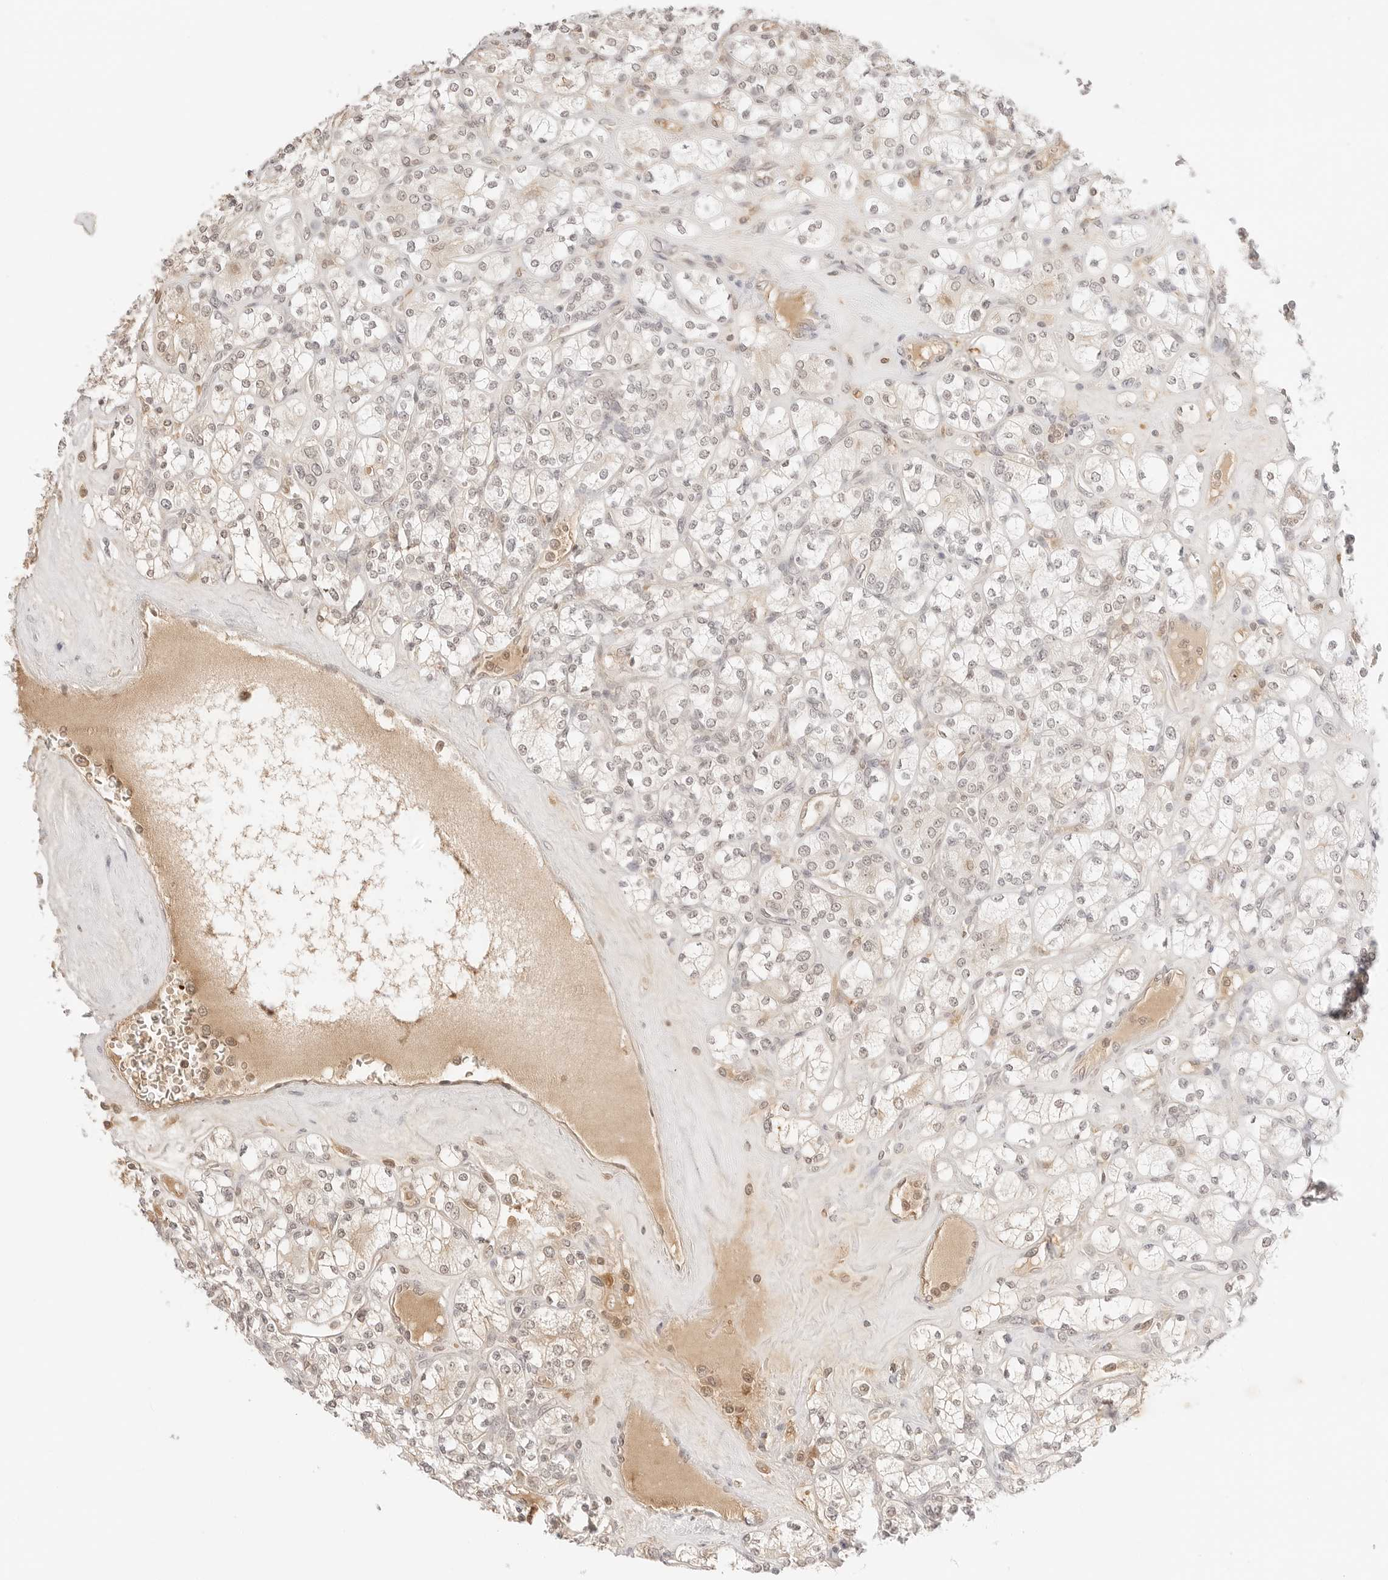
{"staining": {"intensity": "weak", "quantity": "<25%", "location": "cytoplasmic/membranous,nuclear"}, "tissue": "renal cancer", "cell_type": "Tumor cells", "image_type": "cancer", "snomed": [{"axis": "morphology", "description": "Adenocarcinoma, NOS"}, {"axis": "topography", "description": "Kidney"}], "caption": "IHC micrograph of human renal cancer (adenocarcinoma) stained for a protein (brown), which exhibits no staining in tumor cells.", "gene": "RPS6KL1", "patient": {"sex": "male", "age": 77}}